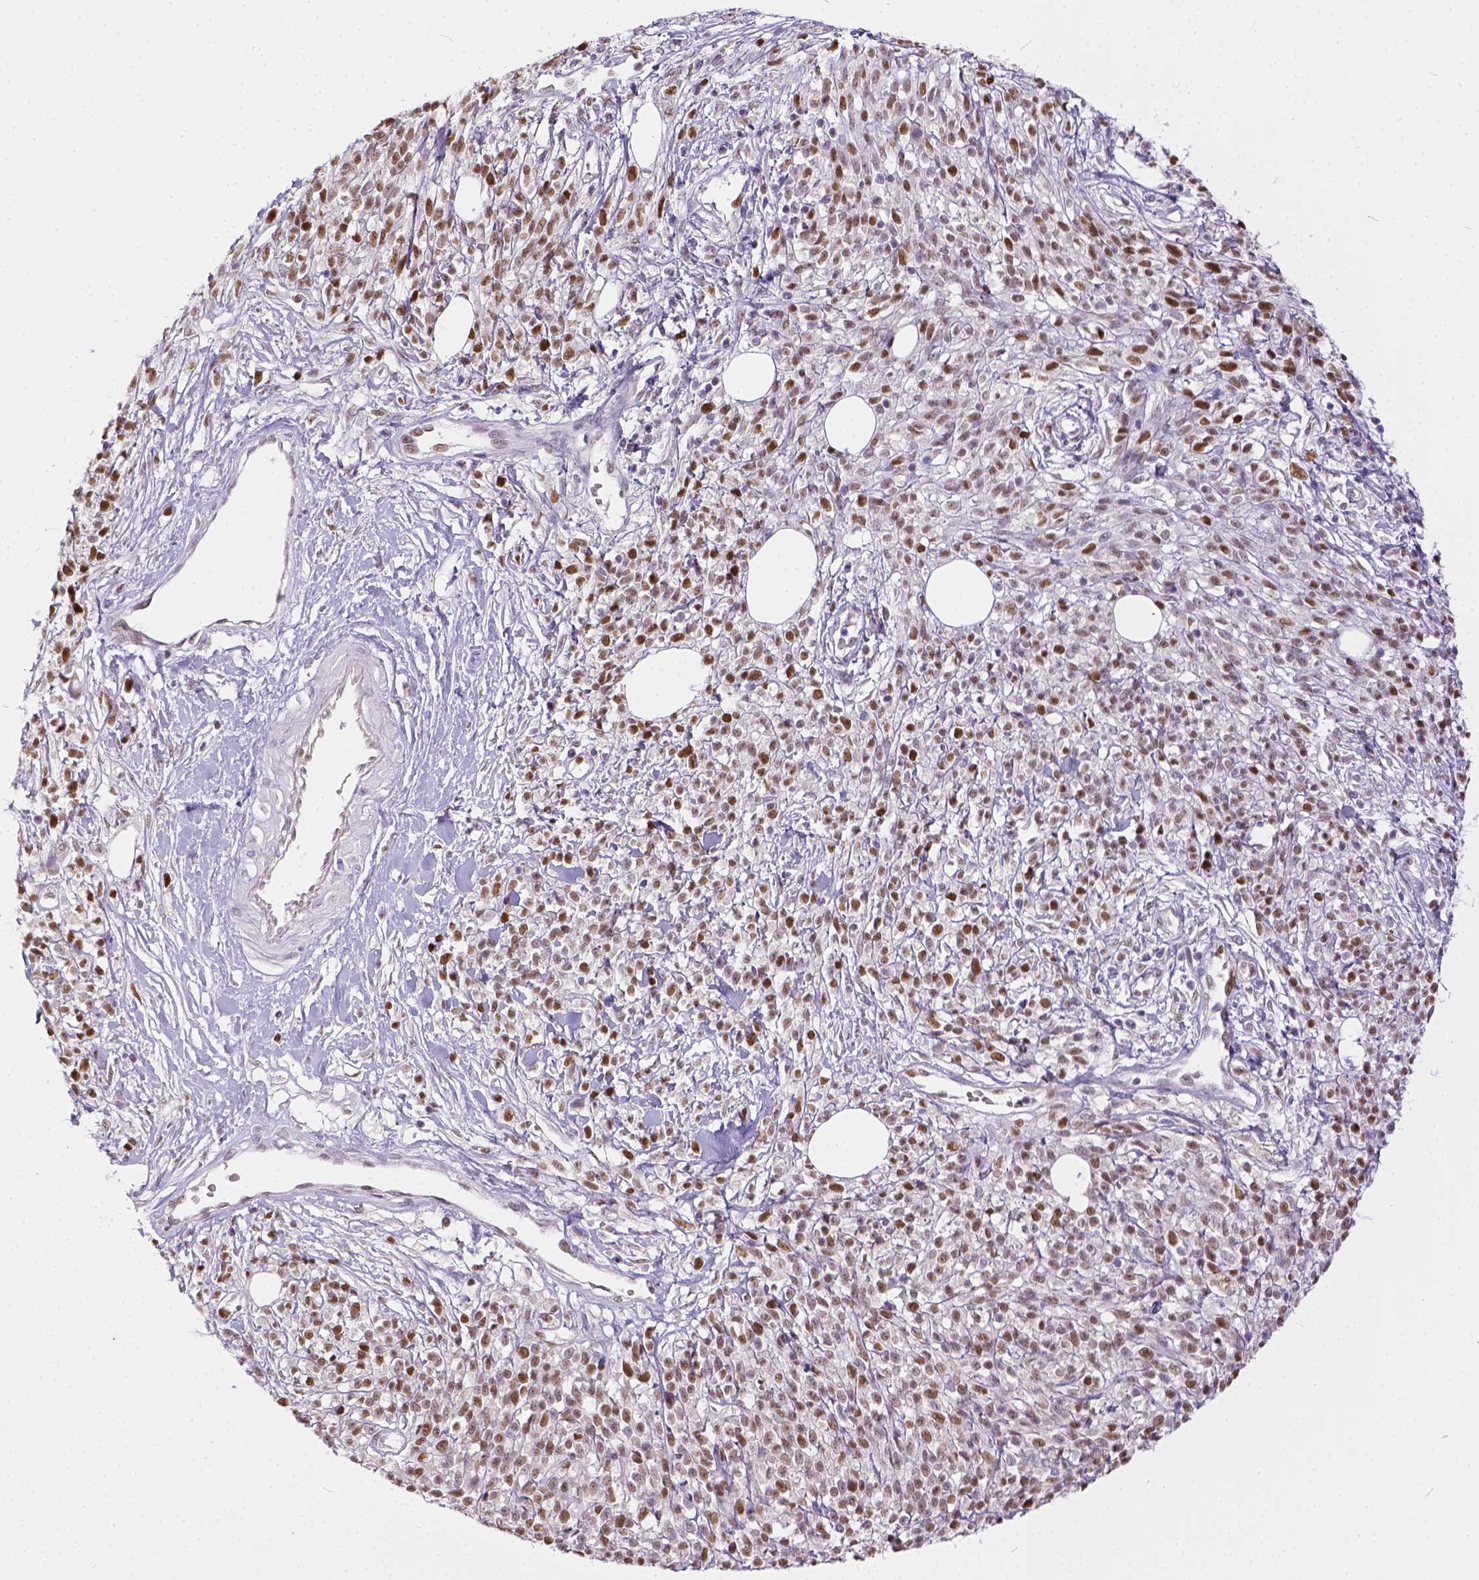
{"staining": {"intensity": "moderate", "quantity": ">75%", "location": "nuclear"}, "tissue": "melanoma", "cell_type": "Tumor cells", "image_type": "cancer", "snomed": [{"axis": "morphology", "description": "Malignant melanoma, NOS"}, {"axis": "topography", "description": "Skin"}, {"axis": "topography", "description": "Skin of trunk"}], "caption": "Human melanoma stained with a protein marker exhibits moderate staining in tumor cells.", "gene": "ERCC1", "patient": {"sex": "male", "age": 74}}